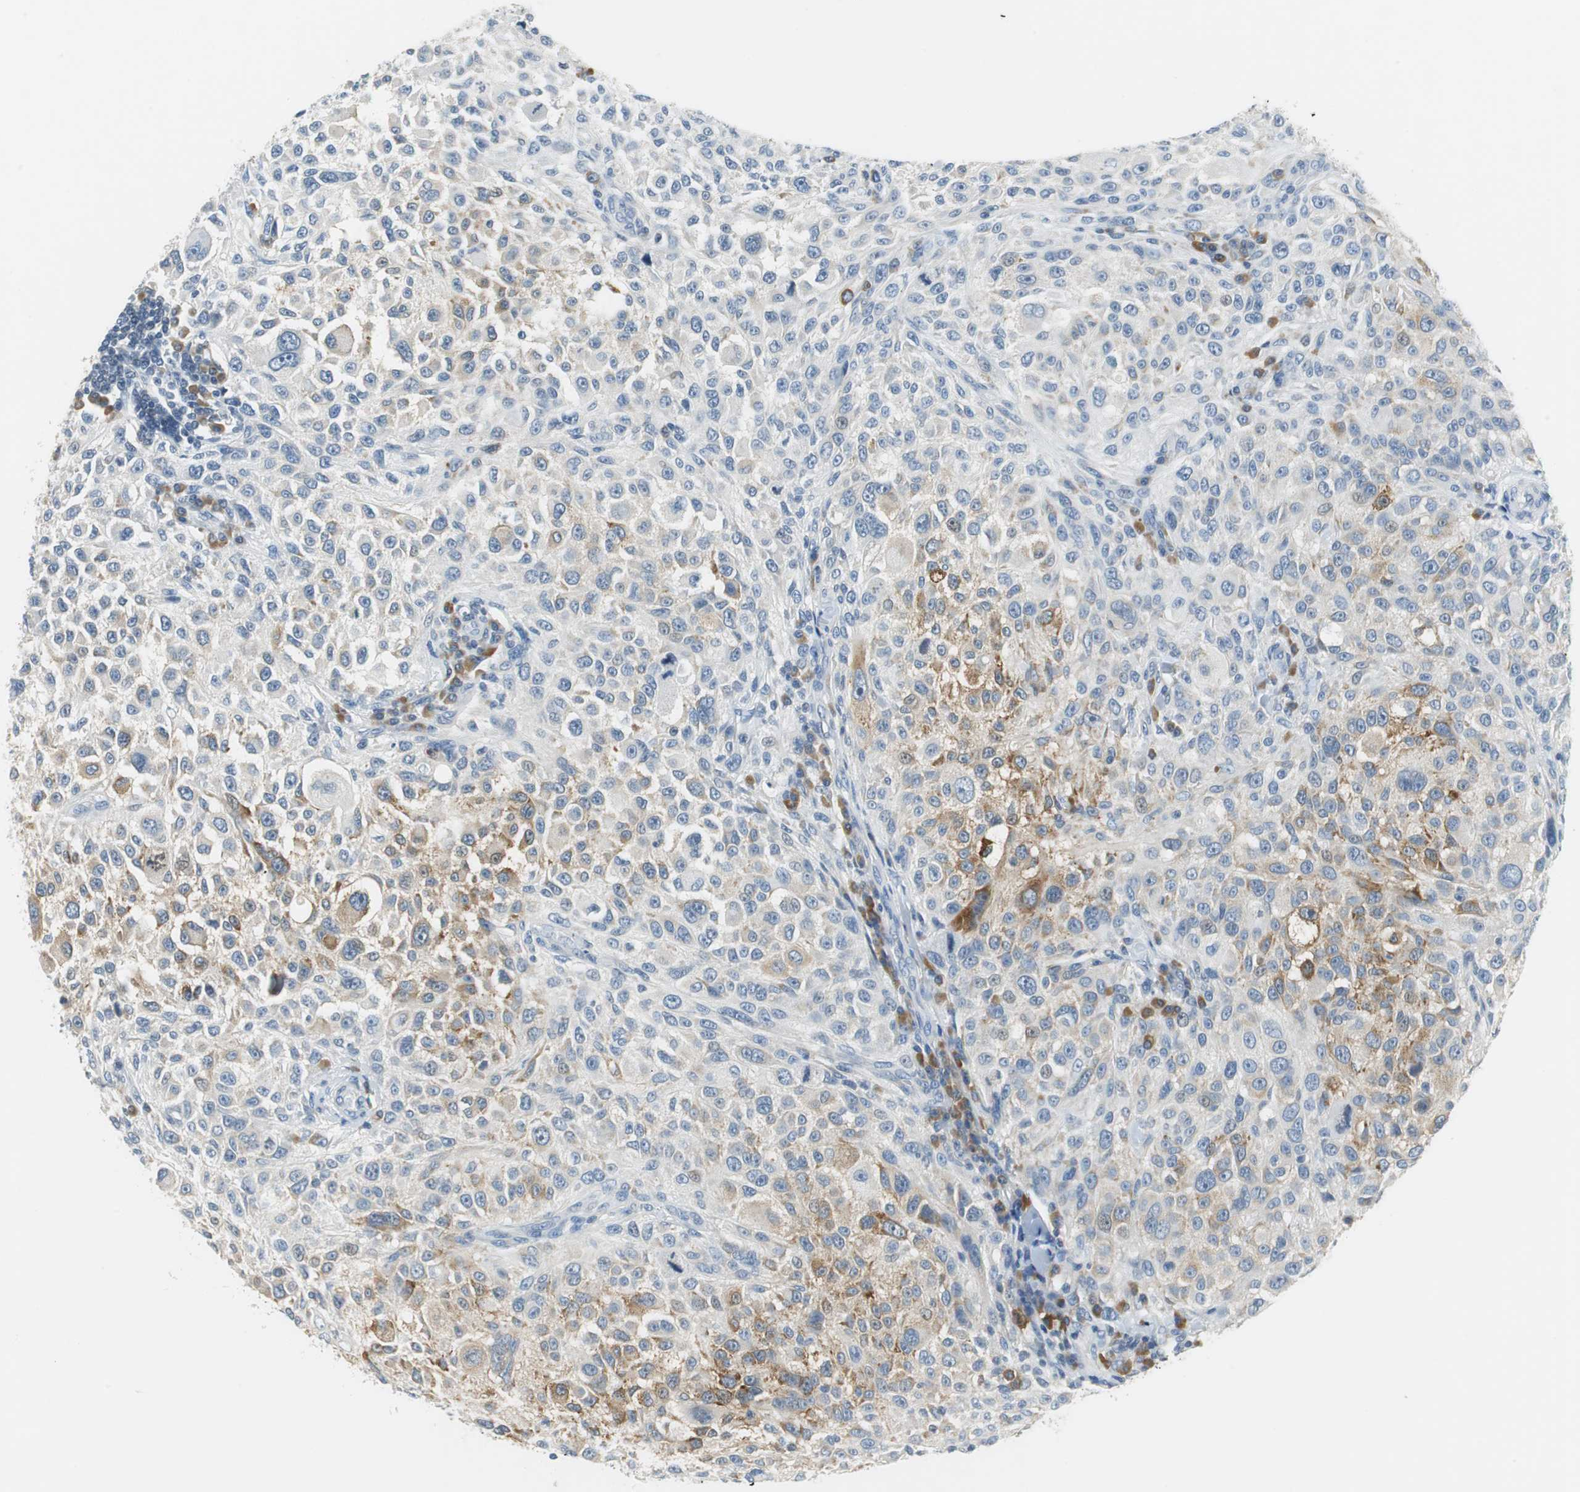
{"staining": {"intensity": "weak", "quantity": "<25%", "location": "cytoplasmic/membranous"}, "tissue": "melanoma", "cell_type": "Tumor cells", "image_type": "cancer", "snomed": [{"axis": "morphology", "description": "Necrosis, NOS"}, {"axis": "morphology", "description": "Malignant melanoma, NOS"}, {"axis": "topography", "description": "Skin"}], "caption": "Protein analysis of malignant melanoma reveals no significant staining in tumor cells. (Stains: DAB immunohistochemistry (IHC) with hematoxylin counter stain, Microscopy: brightfield microscopy at high magnification).", "gene": "GLCCI1", "patient": {"sex": "female", "age": 87}}